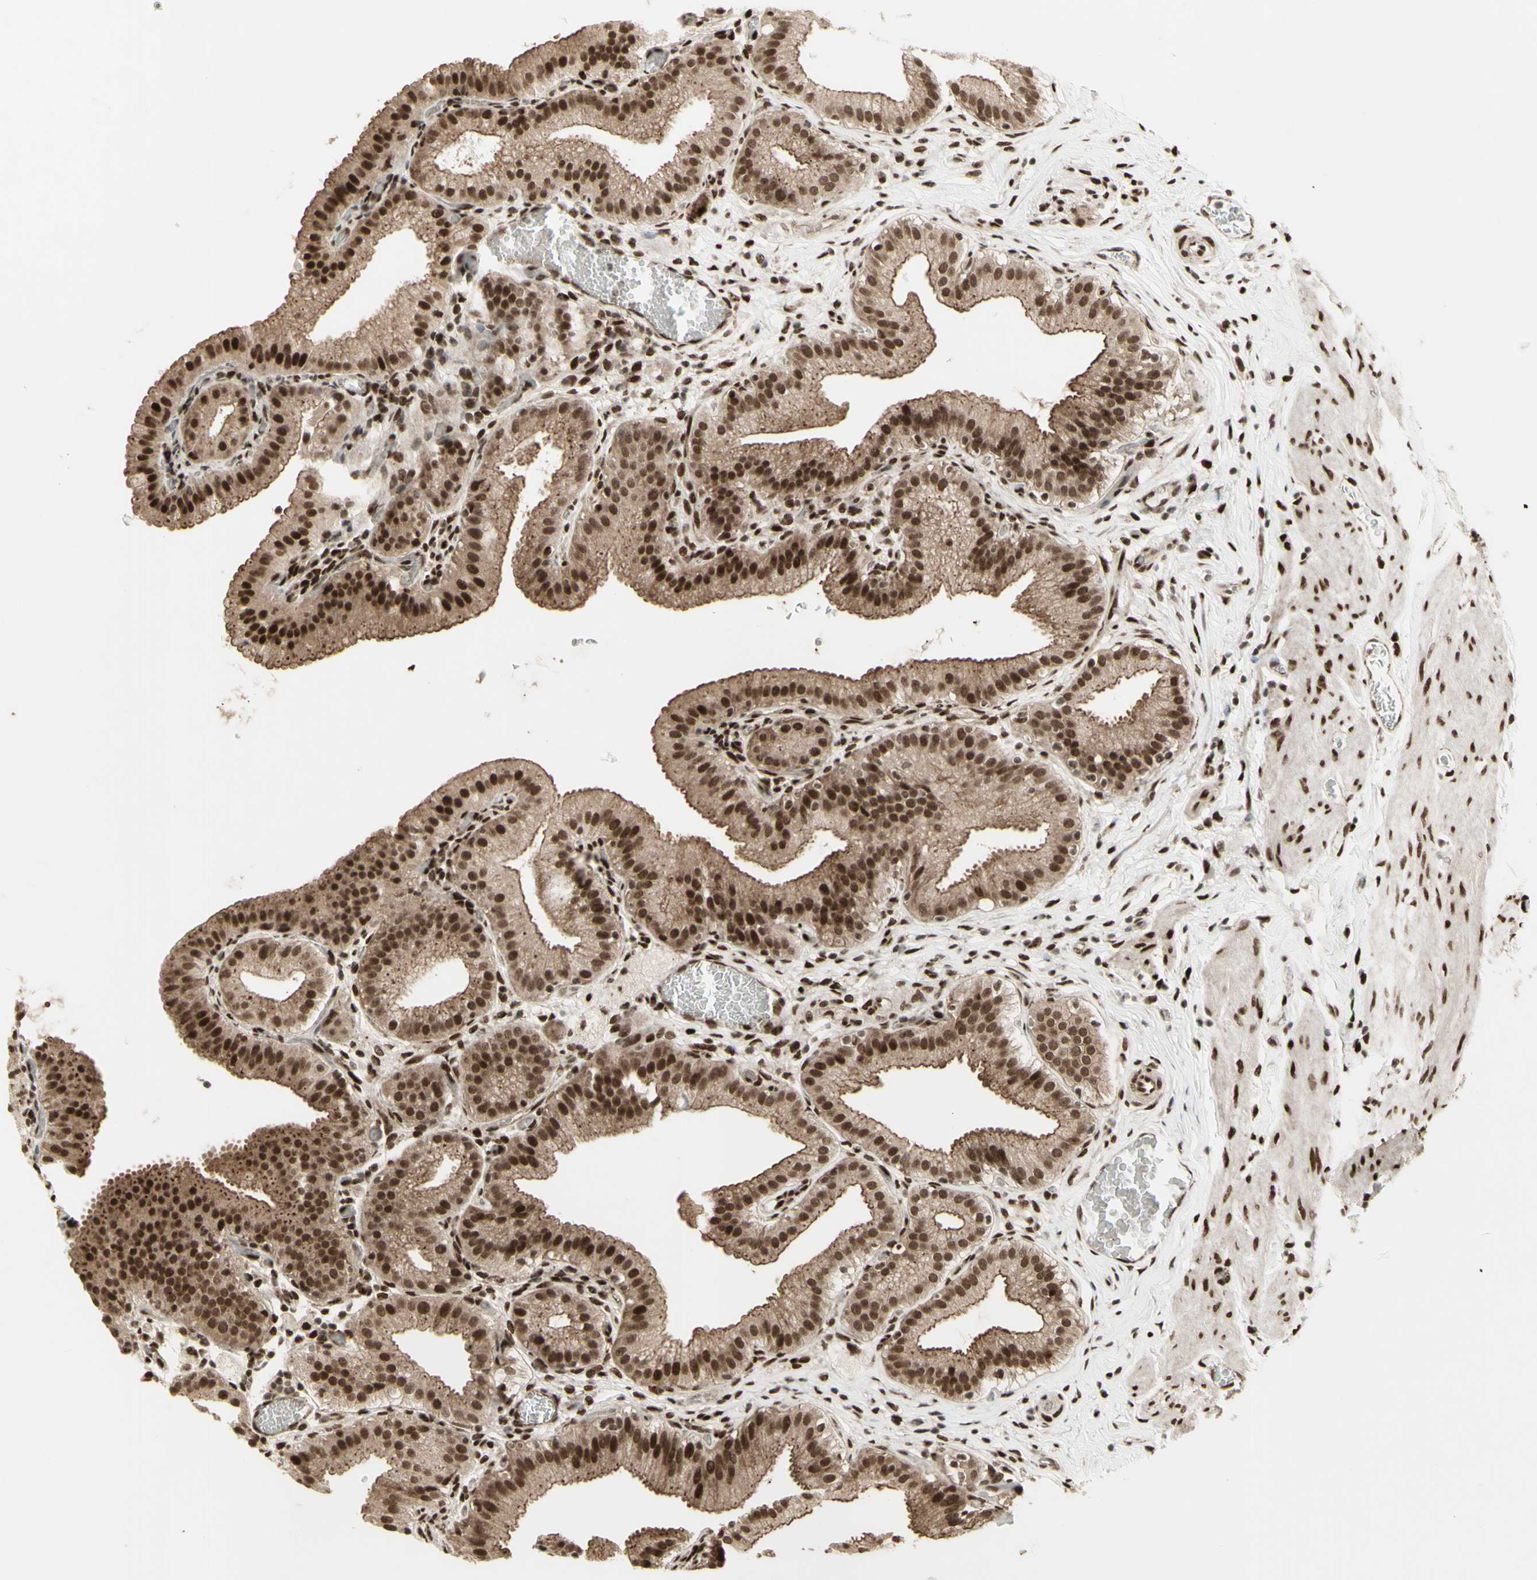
{"staining": {"intensity": "strong", "quantity": ">75%", "location": "cytoplasmic/membranous,nuclear"}, "tissue": "gallbladder", "cell_type": "Glandular cells", "image_type": "normal", "snomed": [{"axis": "morphology", "description": "Normal tissue, NOS"}, {"axis": "topography", "description": "Gallbladder"}], "caption": "Immunohistochemical staining of benign gallbladder demonstrates strong cytoplasmic/membranous,nuclear protein positivity in about >75% of glandular cells. (DAB IHC with brightfield microscopy, high magnification).", "gene": "CBX1", "patient": {"sex": "male", "age": 54}}